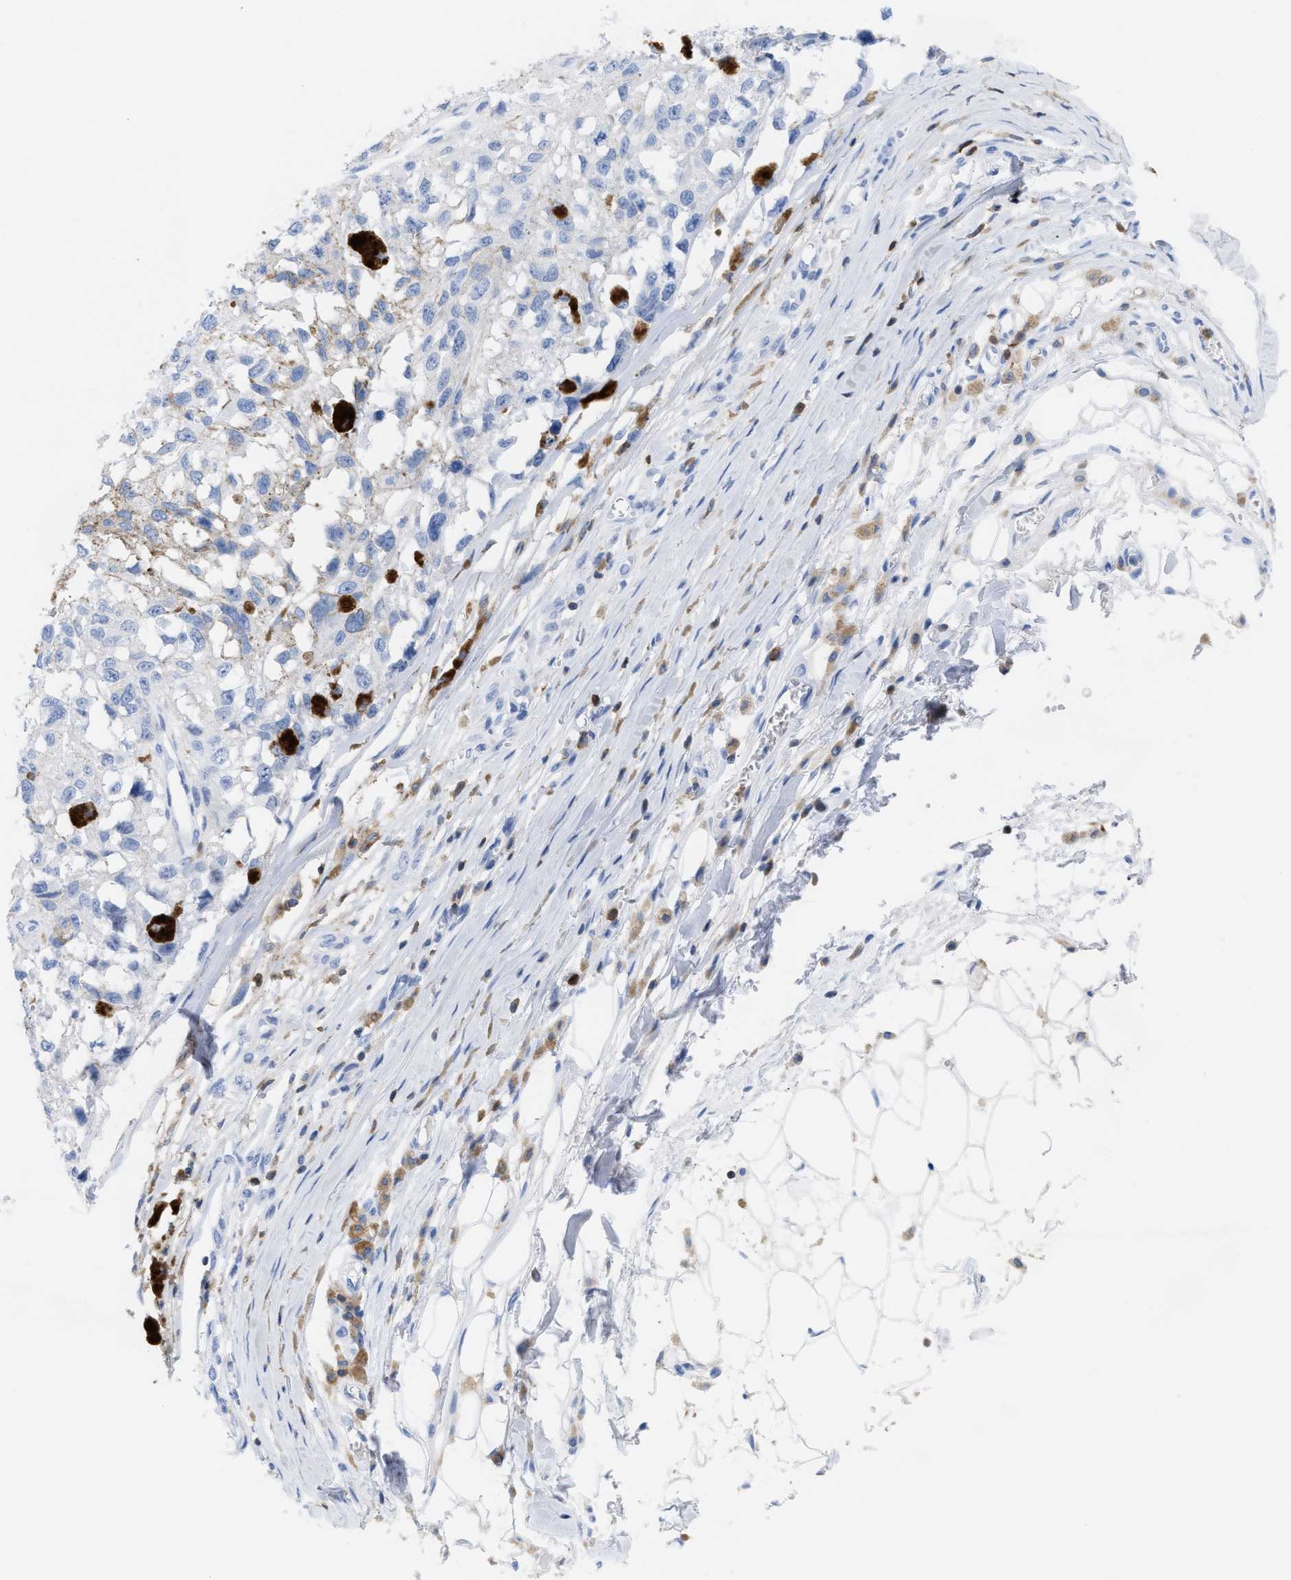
{"staining": {"intensity": "negative", "quantity": "none", "location": "none"}, "tissue": "melanoma", "cell_type": "Tumor cells", "image_type": "cancer", "snomed": [{"axis": "morphology", "description": "Malignant melanoma, Metastatic site"}, {"axis": "topography", "description": "Lymph node"}], "caption": "Human melanoma stained for a protein using immunohistochemistry displays no expression in tumor cells.", "gene": "LCP1", "patient": {"sex": "male", "age": 59}}